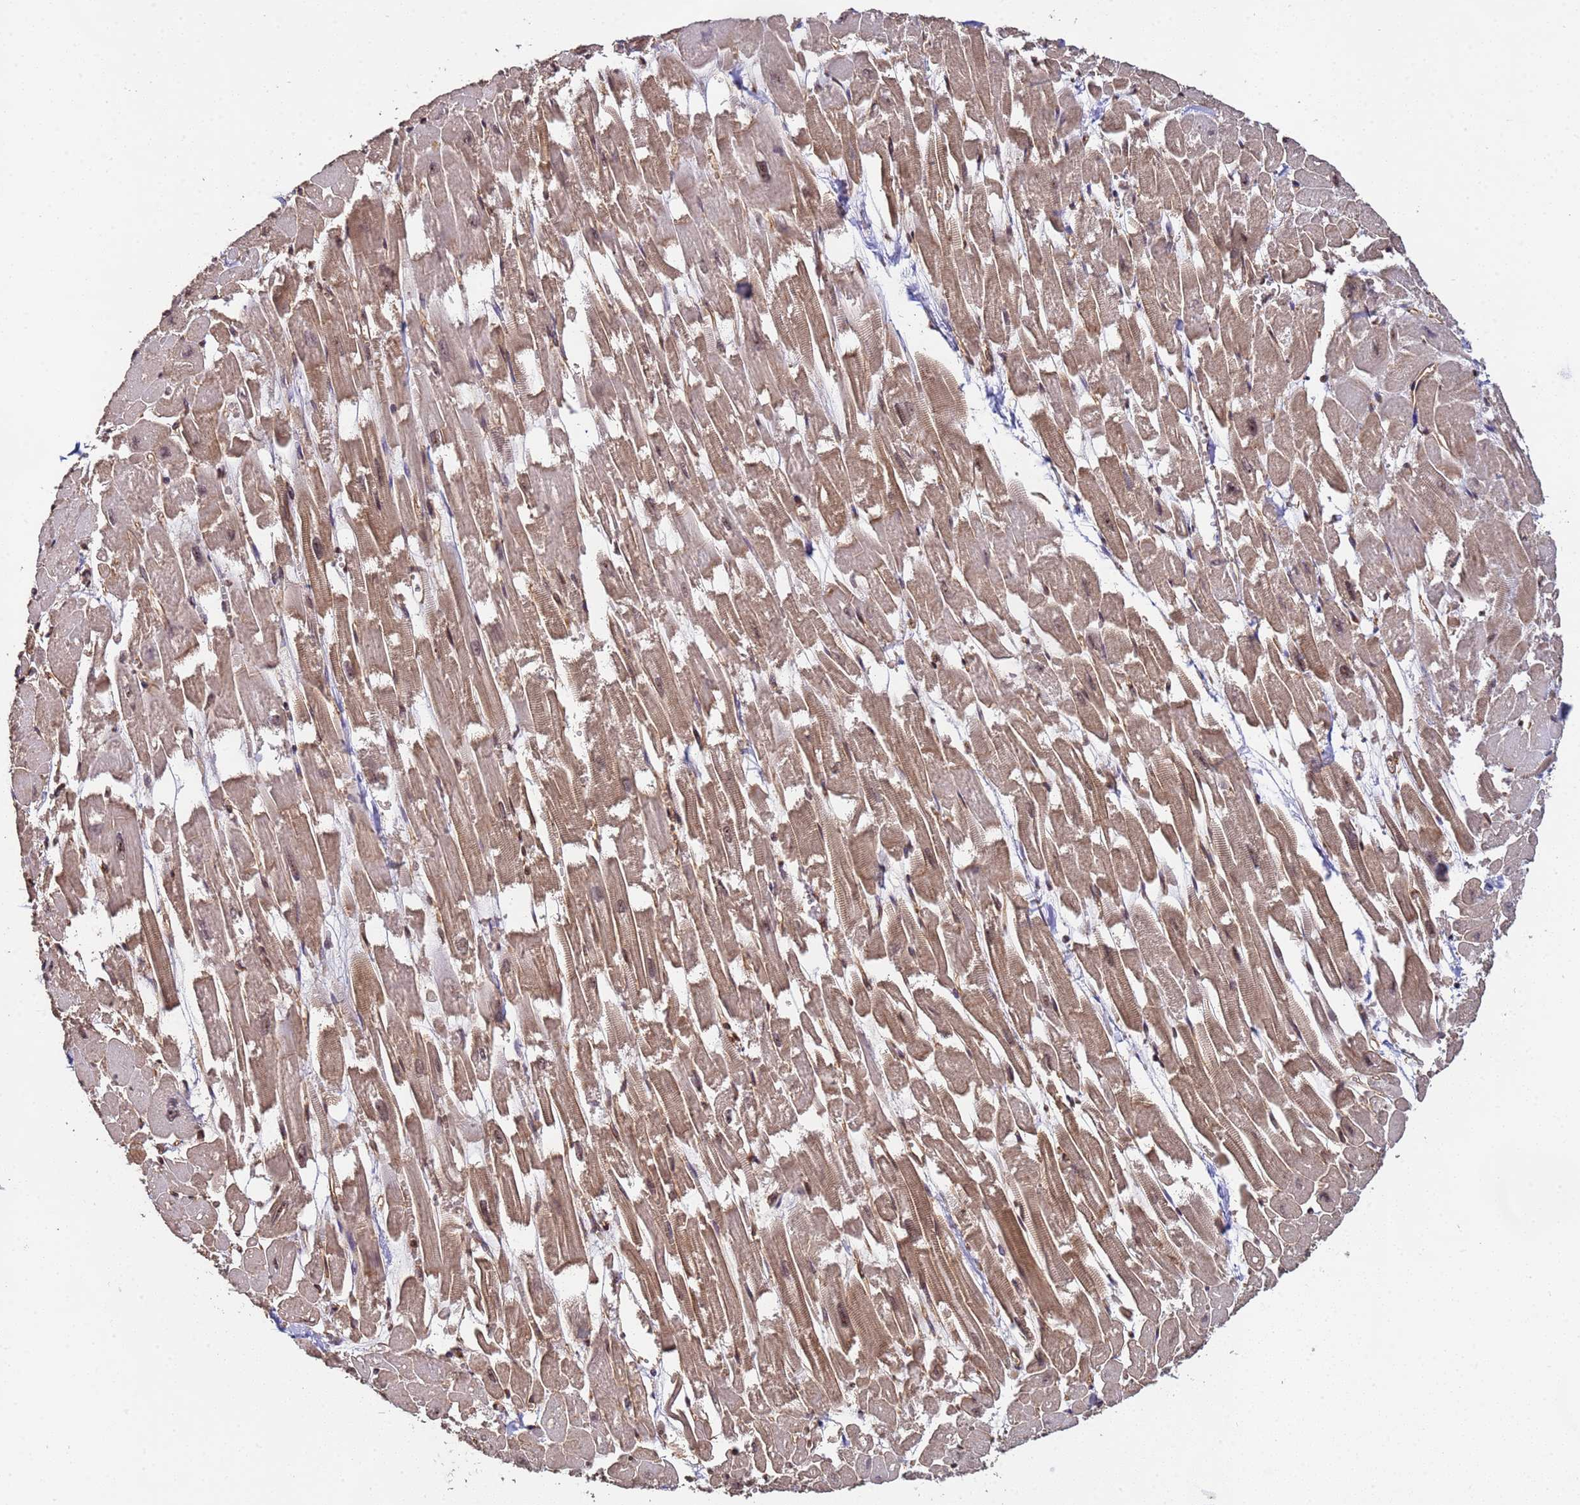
{"staining": {"intensity": "strong", "quantity": ">75%", "location": "cytoplasmic/membranous,nuclear"}, "tissue": "heart muscle", "cell_type": "Cardiomyocytes", "image_type": "normal", "snomed": [{"axis": "morphology", "description": "Normal tissue, NOS"}, {"axis": "topography", "description": "Heart"}], "caption": "Protein expression analysis of unremarkable heart muscle reveals strong cytoplasmic/membranous,nuclear staining in approximately >75% of cardiomyocytes.", "gene": "SYF2", "patient": {"sex": "male", "age": 54}}